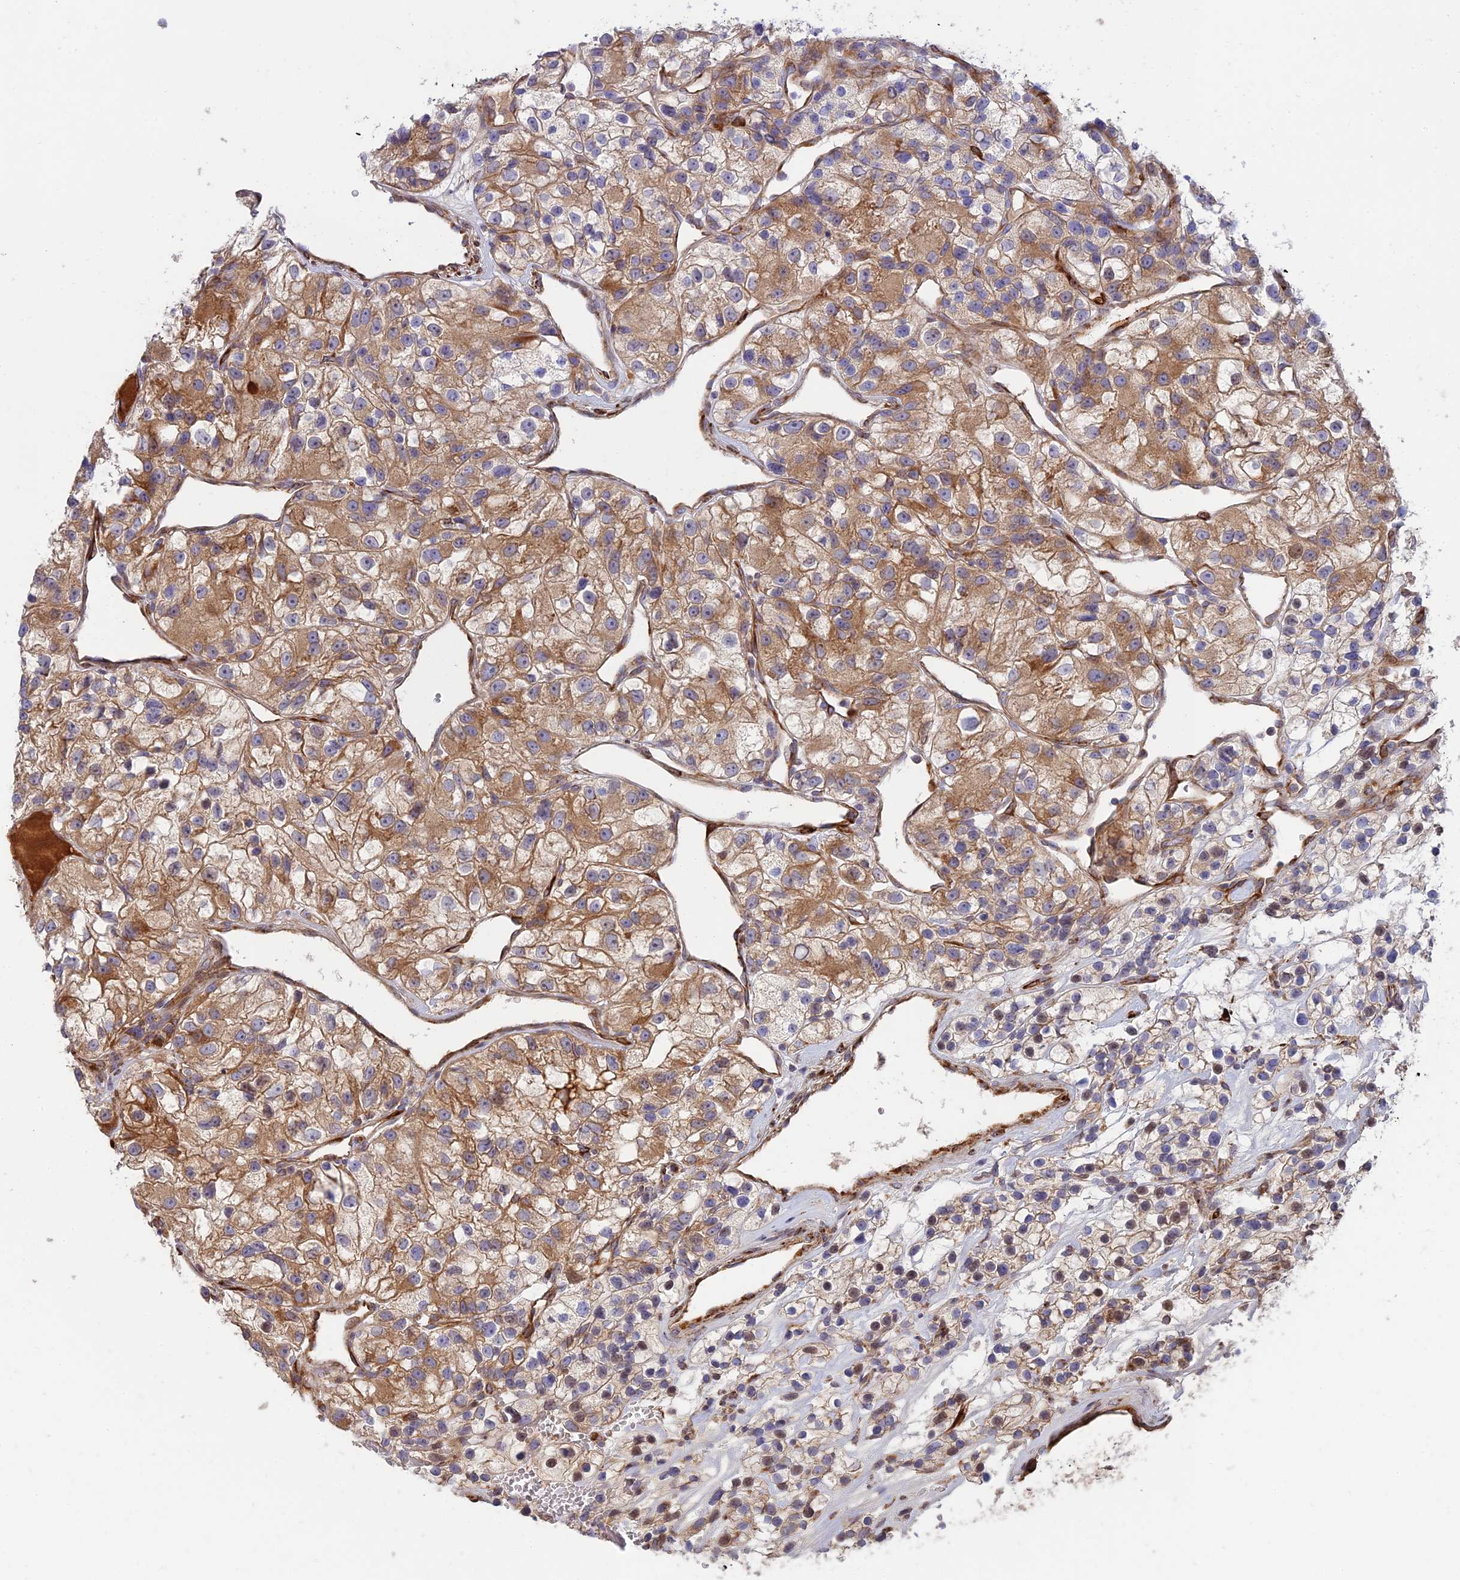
{"staining": {"intensity": "moderate", "quantity": "25%-75%", "location": "cytoplasmic/membranous"}, "tissue": "renal cancer", "cell_type": "Tumor cells", "image_type": "cancer", "snomed": [{"axis": "morphology", "description": "Adenocarcinoma, NOS"}, {"axis": "topography", "description": "Kidney"}], "caption": "Renal cancer (adenocarcinoma) stained with a protein marker exhibits moderate staining in tumor cells.", "gene": "RCN3", "patient": {"sex": "female", "age": 57}}